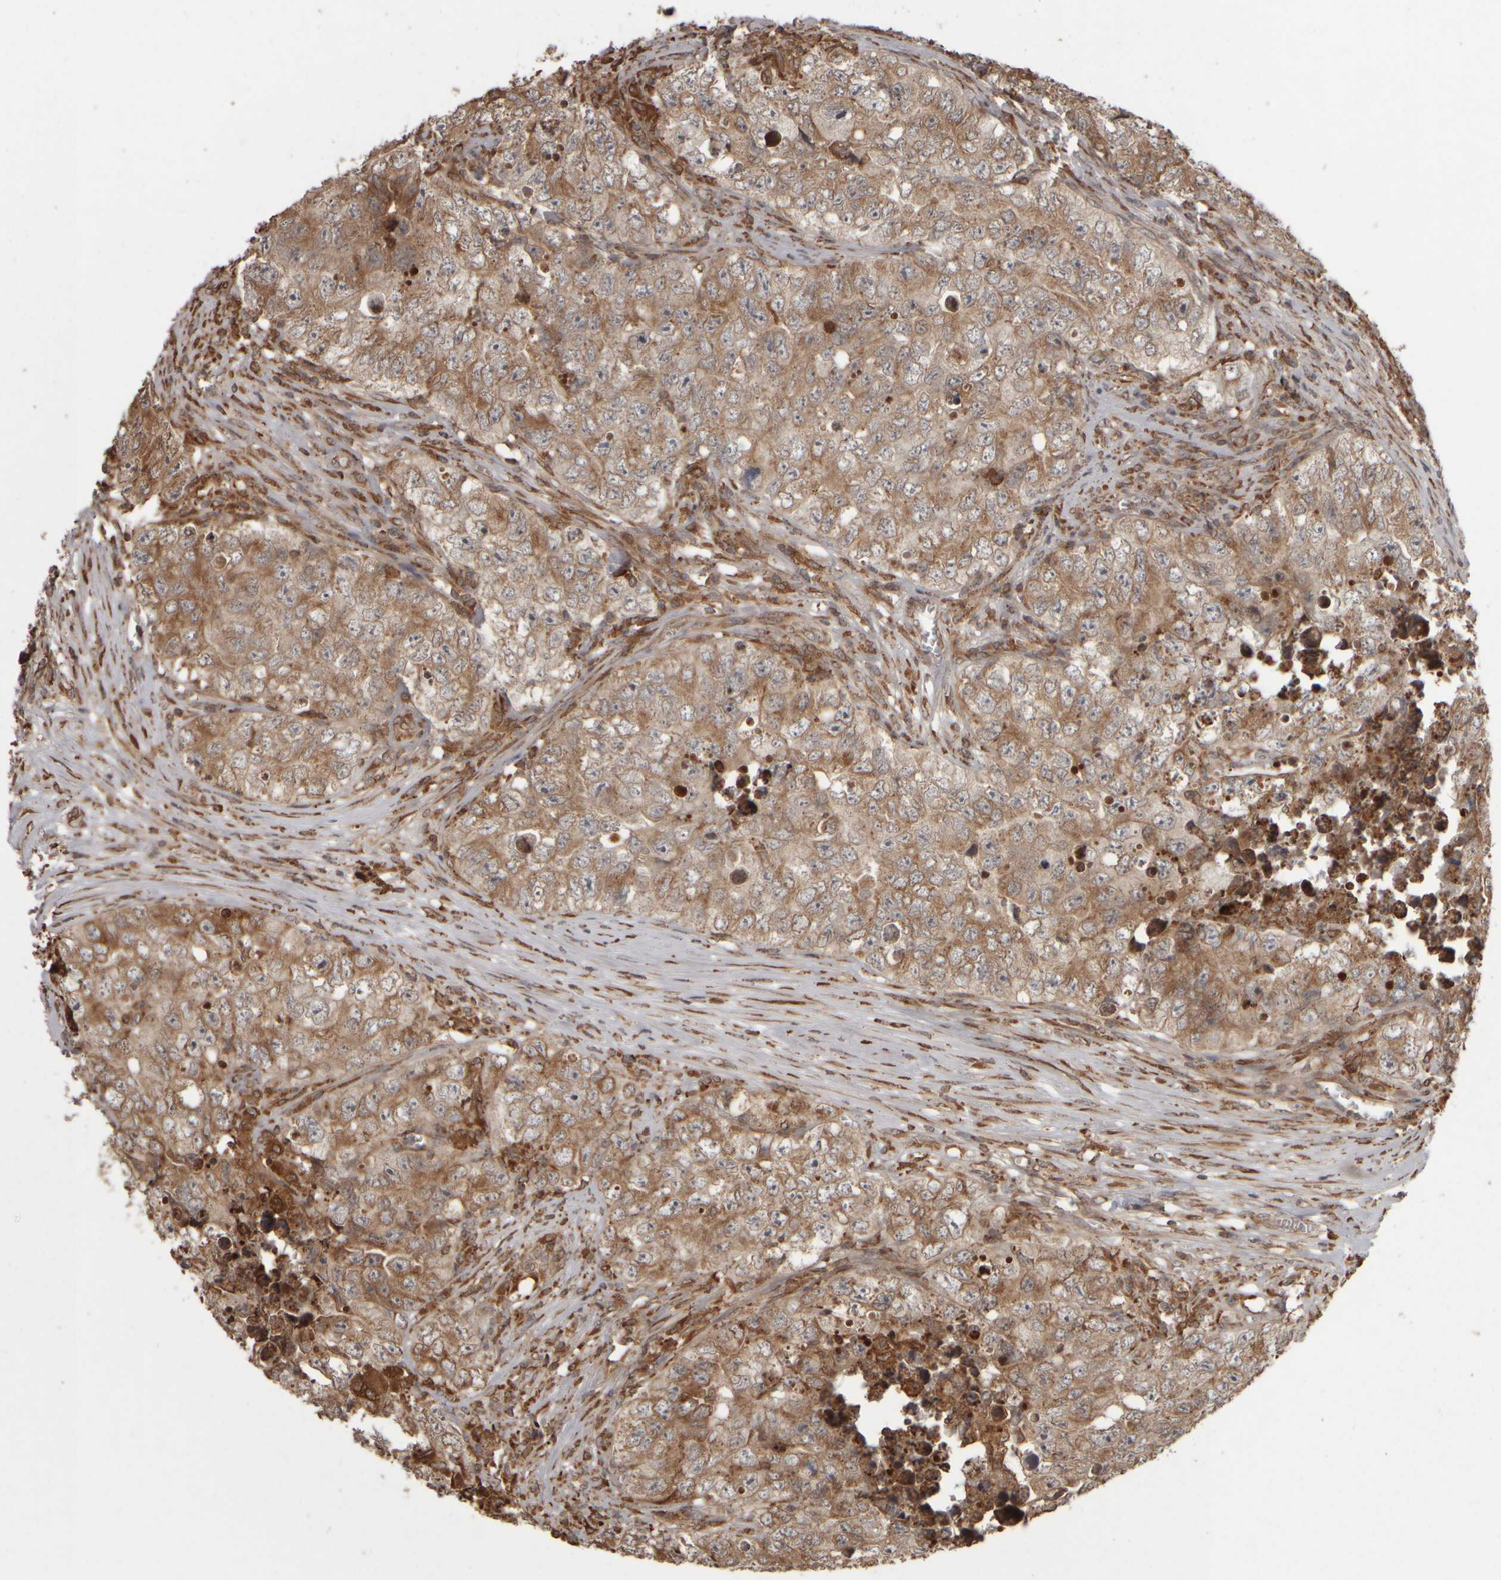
{"staining": {"intensity": "moderate", "quantity": ">75%", "location": "cytoplasmic/membranous"}, "tissue": "testis cancer", "cell_type": "Tumor cells", "image_type": "cancer", "snomed": [{"axis": "morphology", "description": "Seminoma, NOS"}, {"axis": "morphology", "description": "Carcinoma, Embryonal, NOS"}, {"axis": "topography", "description": "Testis"}], "caption": "Tumor cells show moderate cytoplasmic/membranous expression in approximately >75% of cells in testis cancer. The staining is performed using DAB brown chromogen to label protein expression. The nuclei are counter-stained blue using hematoxylin.", "gene": "AGBL3", "patient": {"sex": "male", "age": 43}}